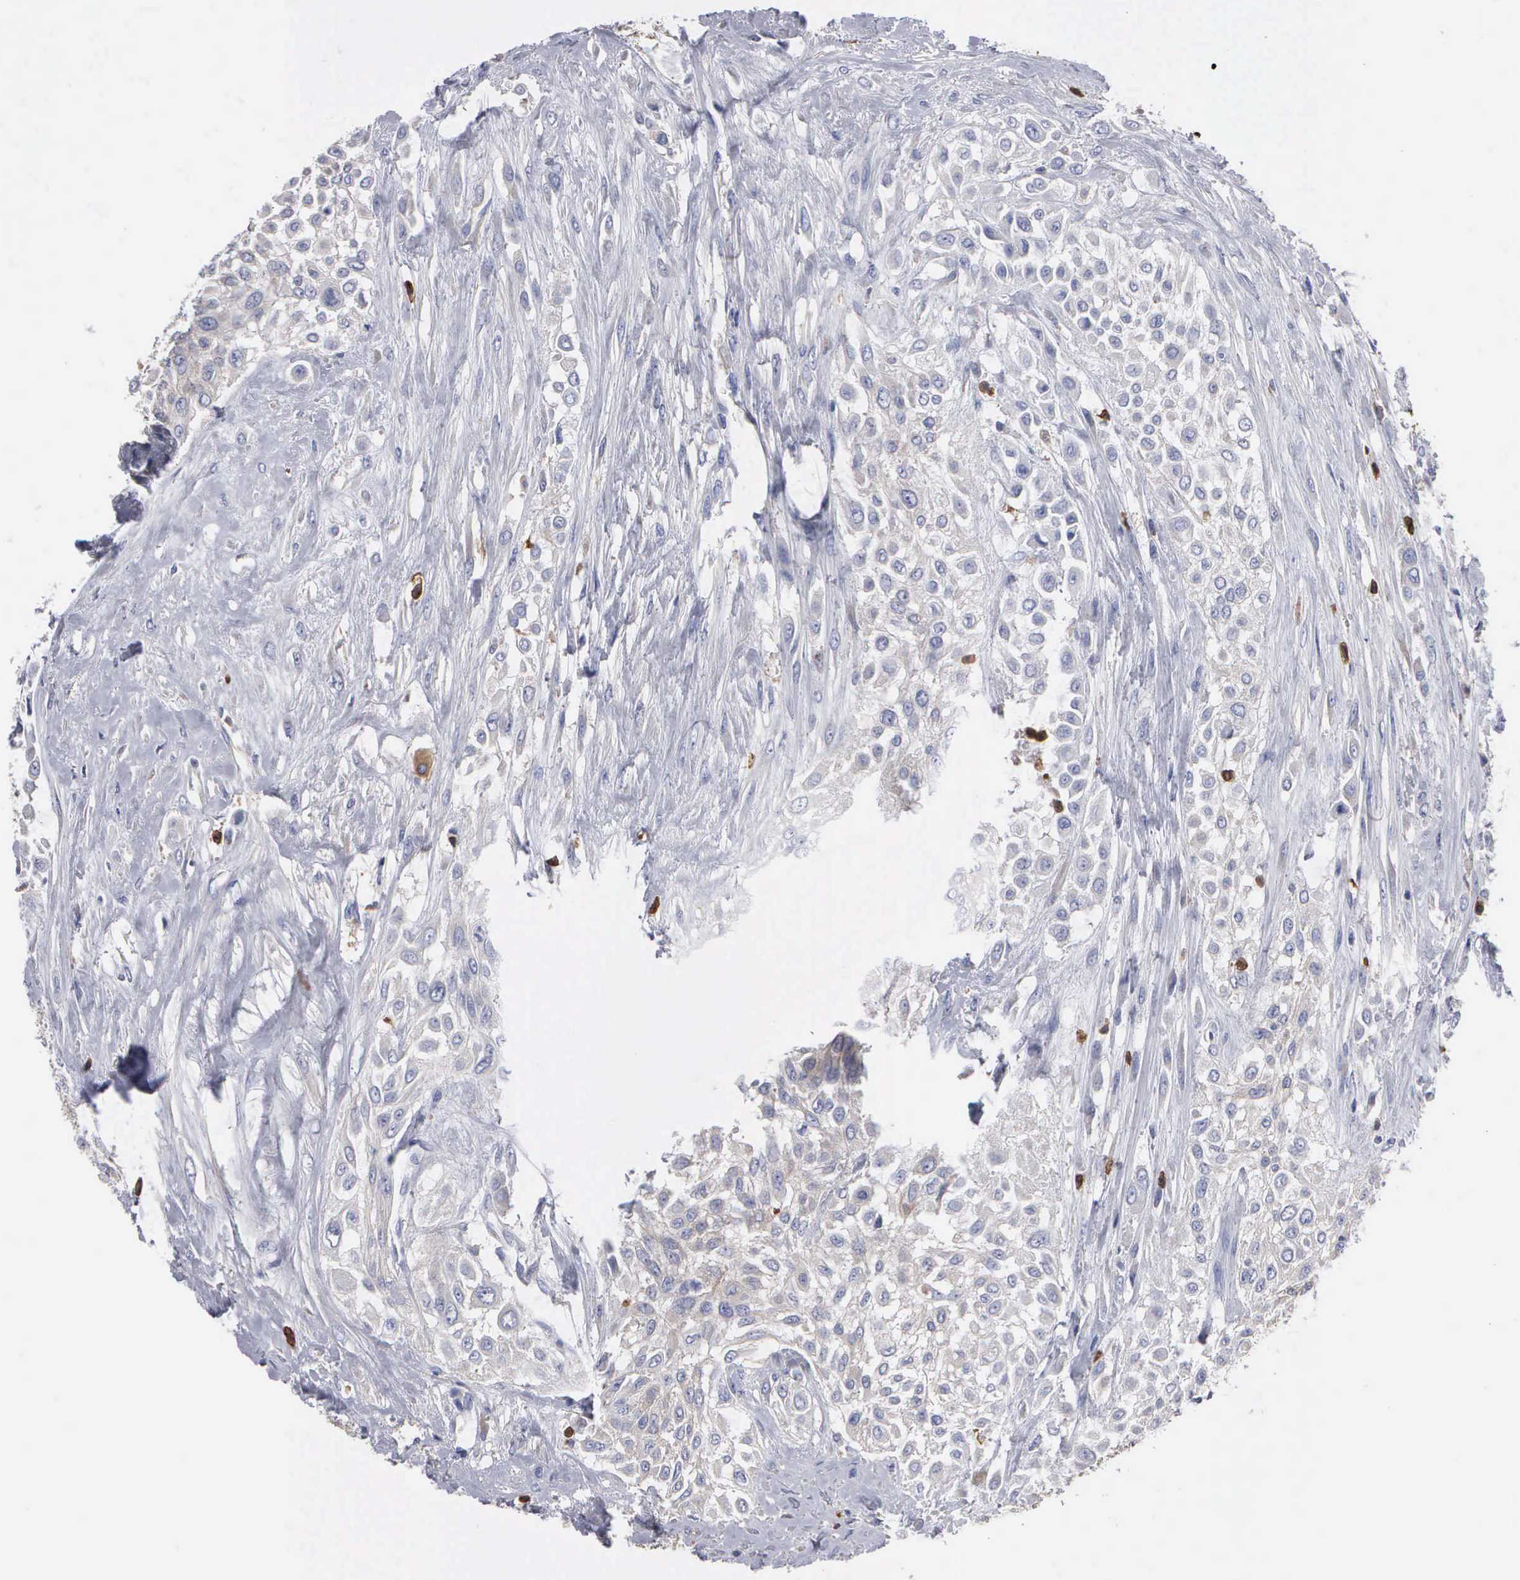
{"staining": {"intensity": "negative", "quantity": "none", "location": "none"}, "tissue": "urothelial cancer", "cell_type": "Tumor cells", "image_type": "cancer", "snomed": [{"axis": "morphology", "description": "Urothelial carcinoma, High grade"}, {"axis": "topography", "description": "Urinary bladder"}], "caption": "IHC image of neoplastic tissue: human urothelial cancer stained with DAB (3,3'-diaminobenzidine) reveals no significant protein positivity in tumor cells.", "gene": "G6PD", "patient": {"sex": "male", "age": 57}}